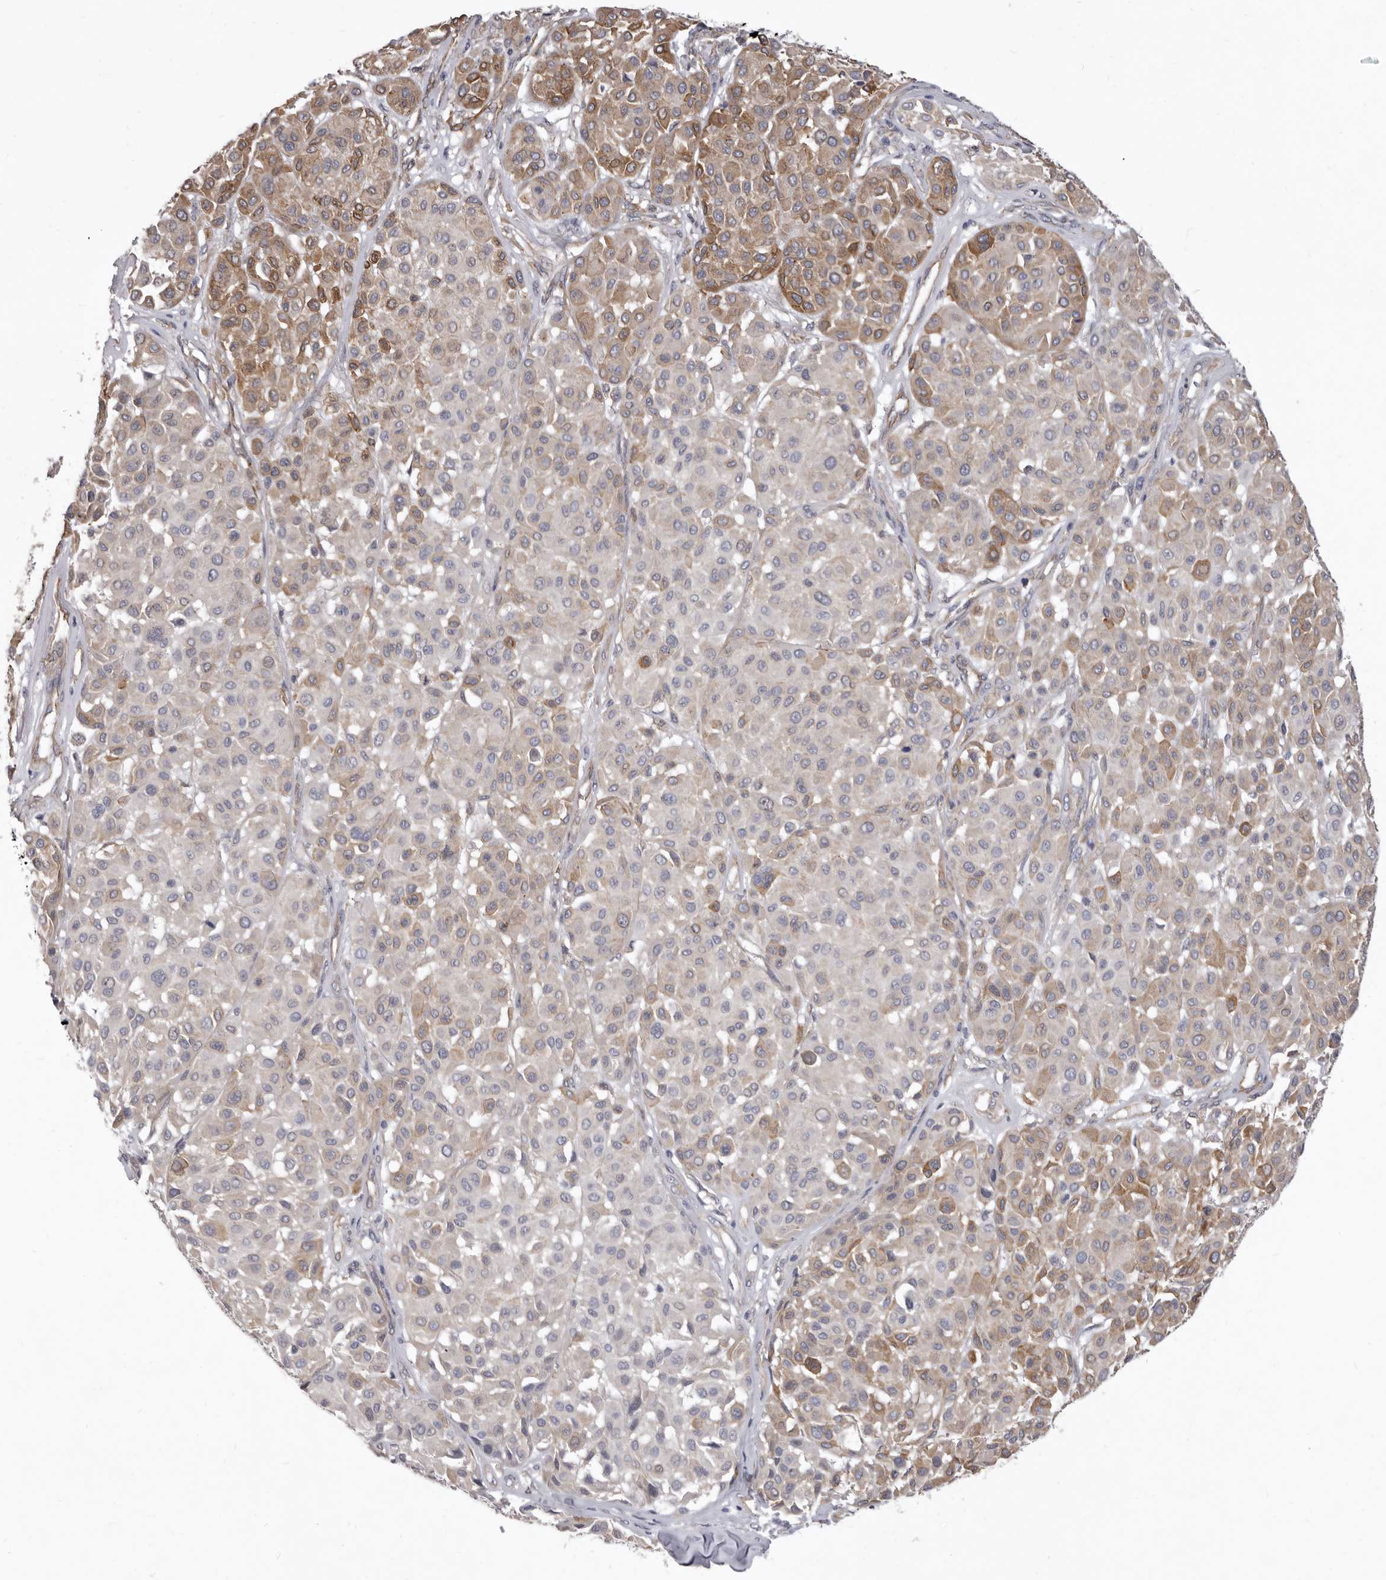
{"staining": {"intensity": "strong", "quantity": "25%-75%", "location": "cytoplasmic/membranous"}, "tissue": "melanoma", "cell_type": "Tumor cells", "image_type": "cancer", "snomed": [{"axis": "morphology", "description": "Malignant melanoma, Metastatic site"}, {"axis": "topography", "description": "Soft tissue"}], "caption": "Tumor cells display high levels of strong cytoplasmic/membranous expression in about 25%-75% of cells in malignant melanoma (metastatic site).", "gene": "P2RX6", "patient": {"sex": "male", "age": 41}}